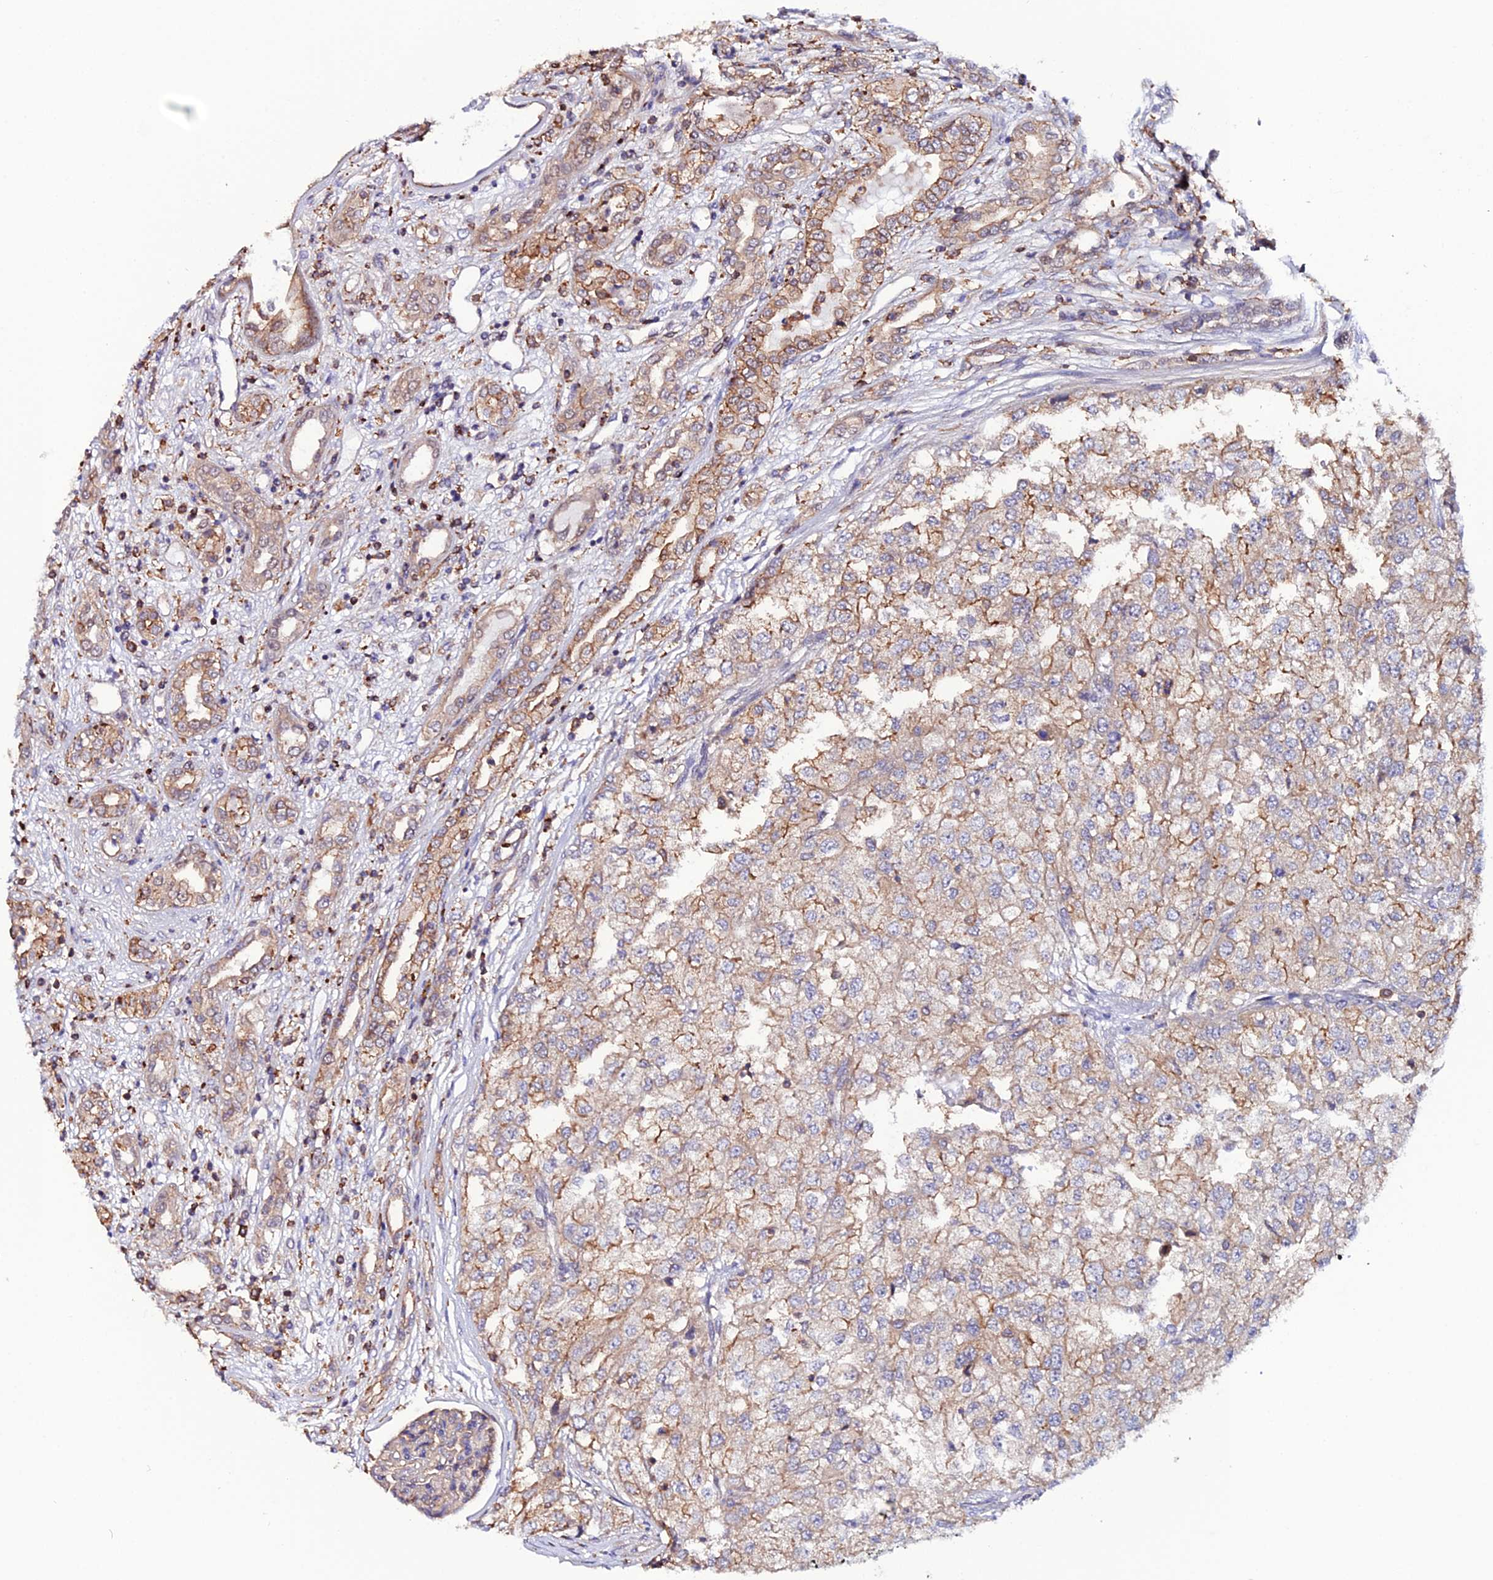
{"staining": {"intensity": "moderate", "quantity": ">75%", "location": "cytoplasmic/membranous"}, "tissue": "renal cancer", "cell_type": "Tumor cells", "image_type": "cancer", "snomed": [{"axis": "morphology", "description": "Adenocarcinoma, NOS"}, {"axis": "topography", "description": "Kidney"}], "caption": "Moderate cytoplasmic/membranous positivity is present in approximately >75% of tumor cells in adenocarcinoma (renal).", "gene": "USP17L15", "patient": {"sex": "female", "age": 54}}